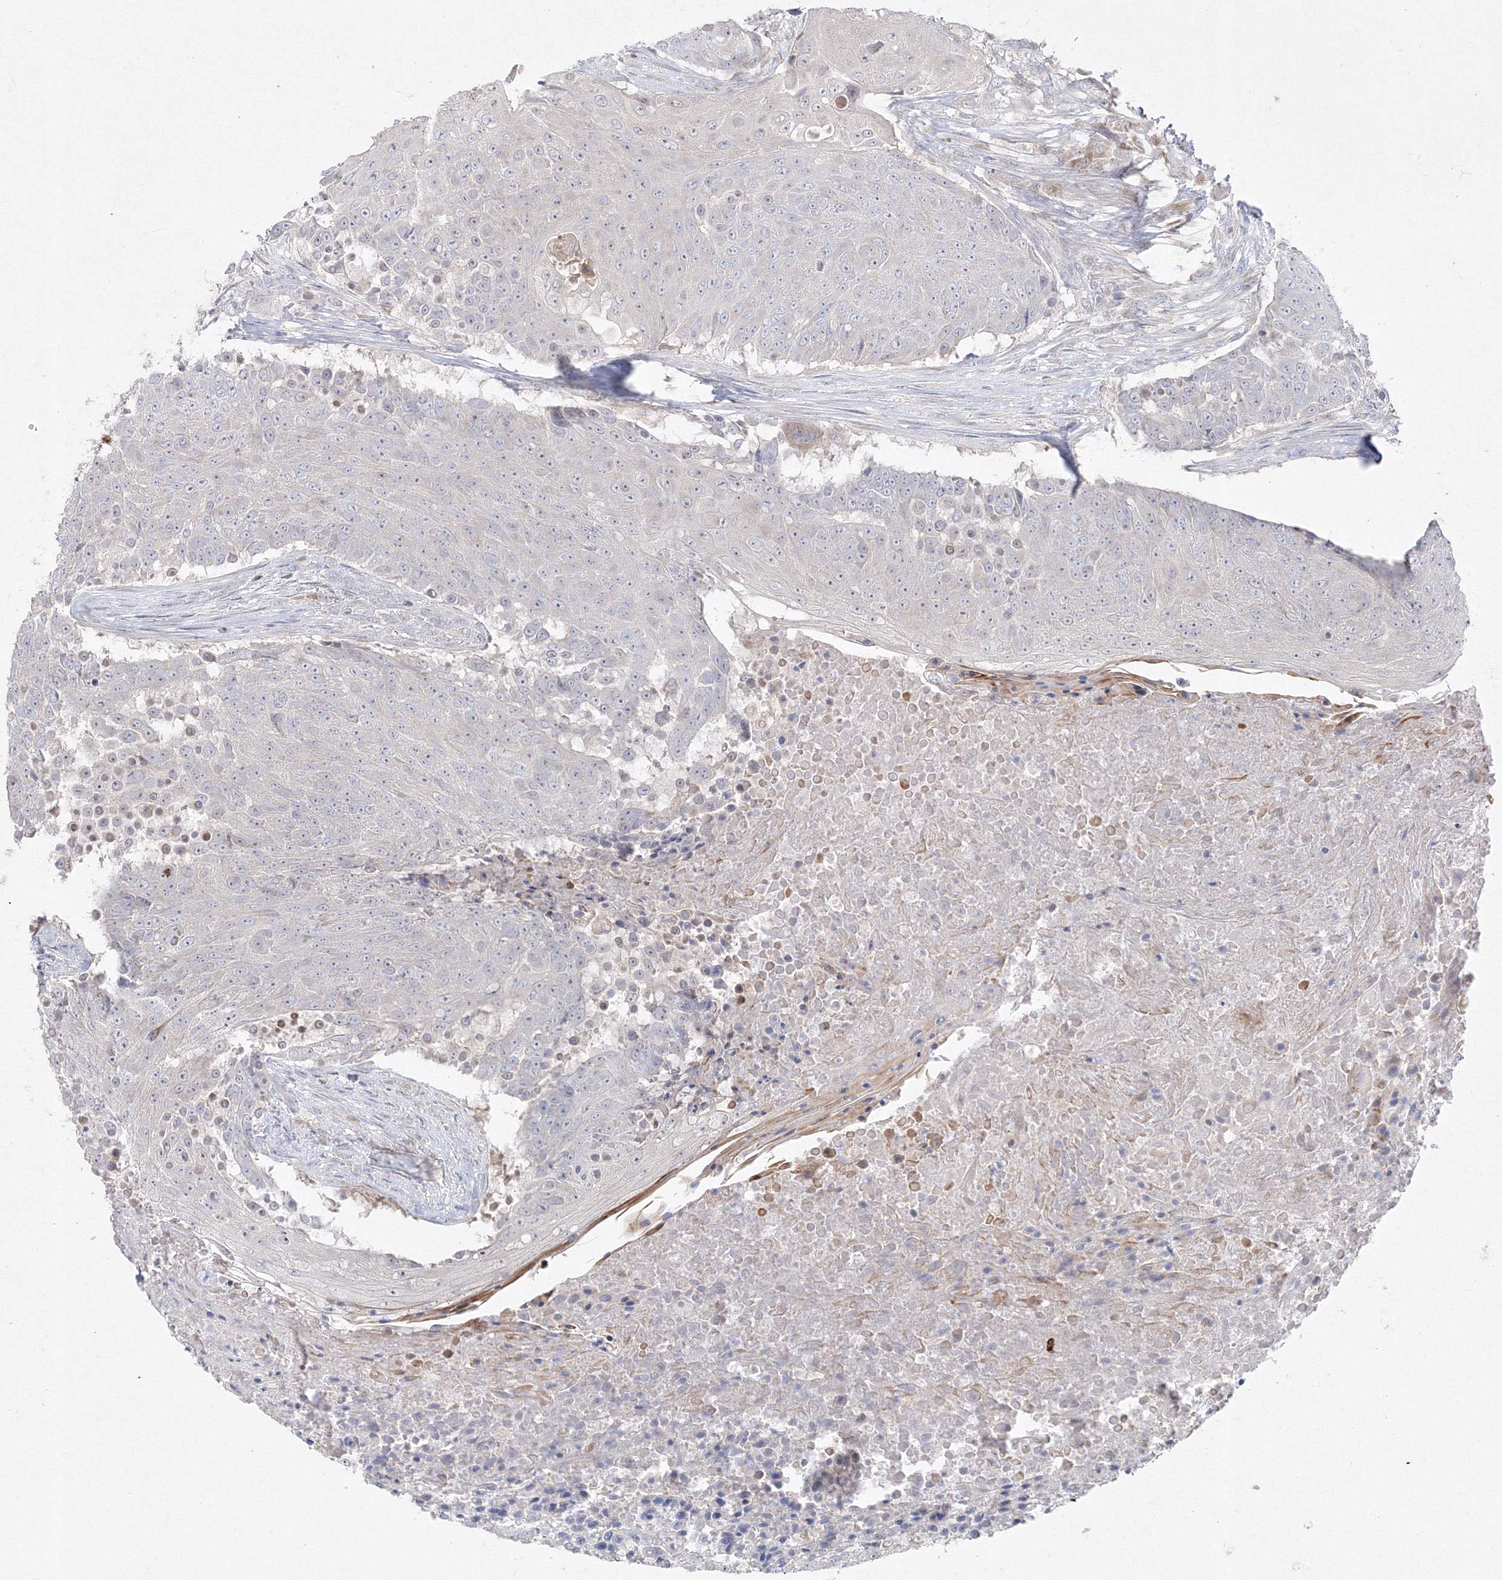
{"staining": {"intensity": "negative", "quantity": "none", "location": "none"}, "tissue": "urothelial cancer", "cell_type": "Tumor cells", "image_type": "cancer", "snomed": [{"axis": "morphology", "description": "Urothelial carcinoma, High grade"}, {"axis": "topography", "description": "Urinary bladder"}], "caption": "An immunohistochemistry histopathology image of high-grade urothelial carcinoma is shown. There is no staining in tumor cells of high-grade urothelial carcinoma.", "gene": "FBXL8", "patient": {"sex": "female", "age": 63}}